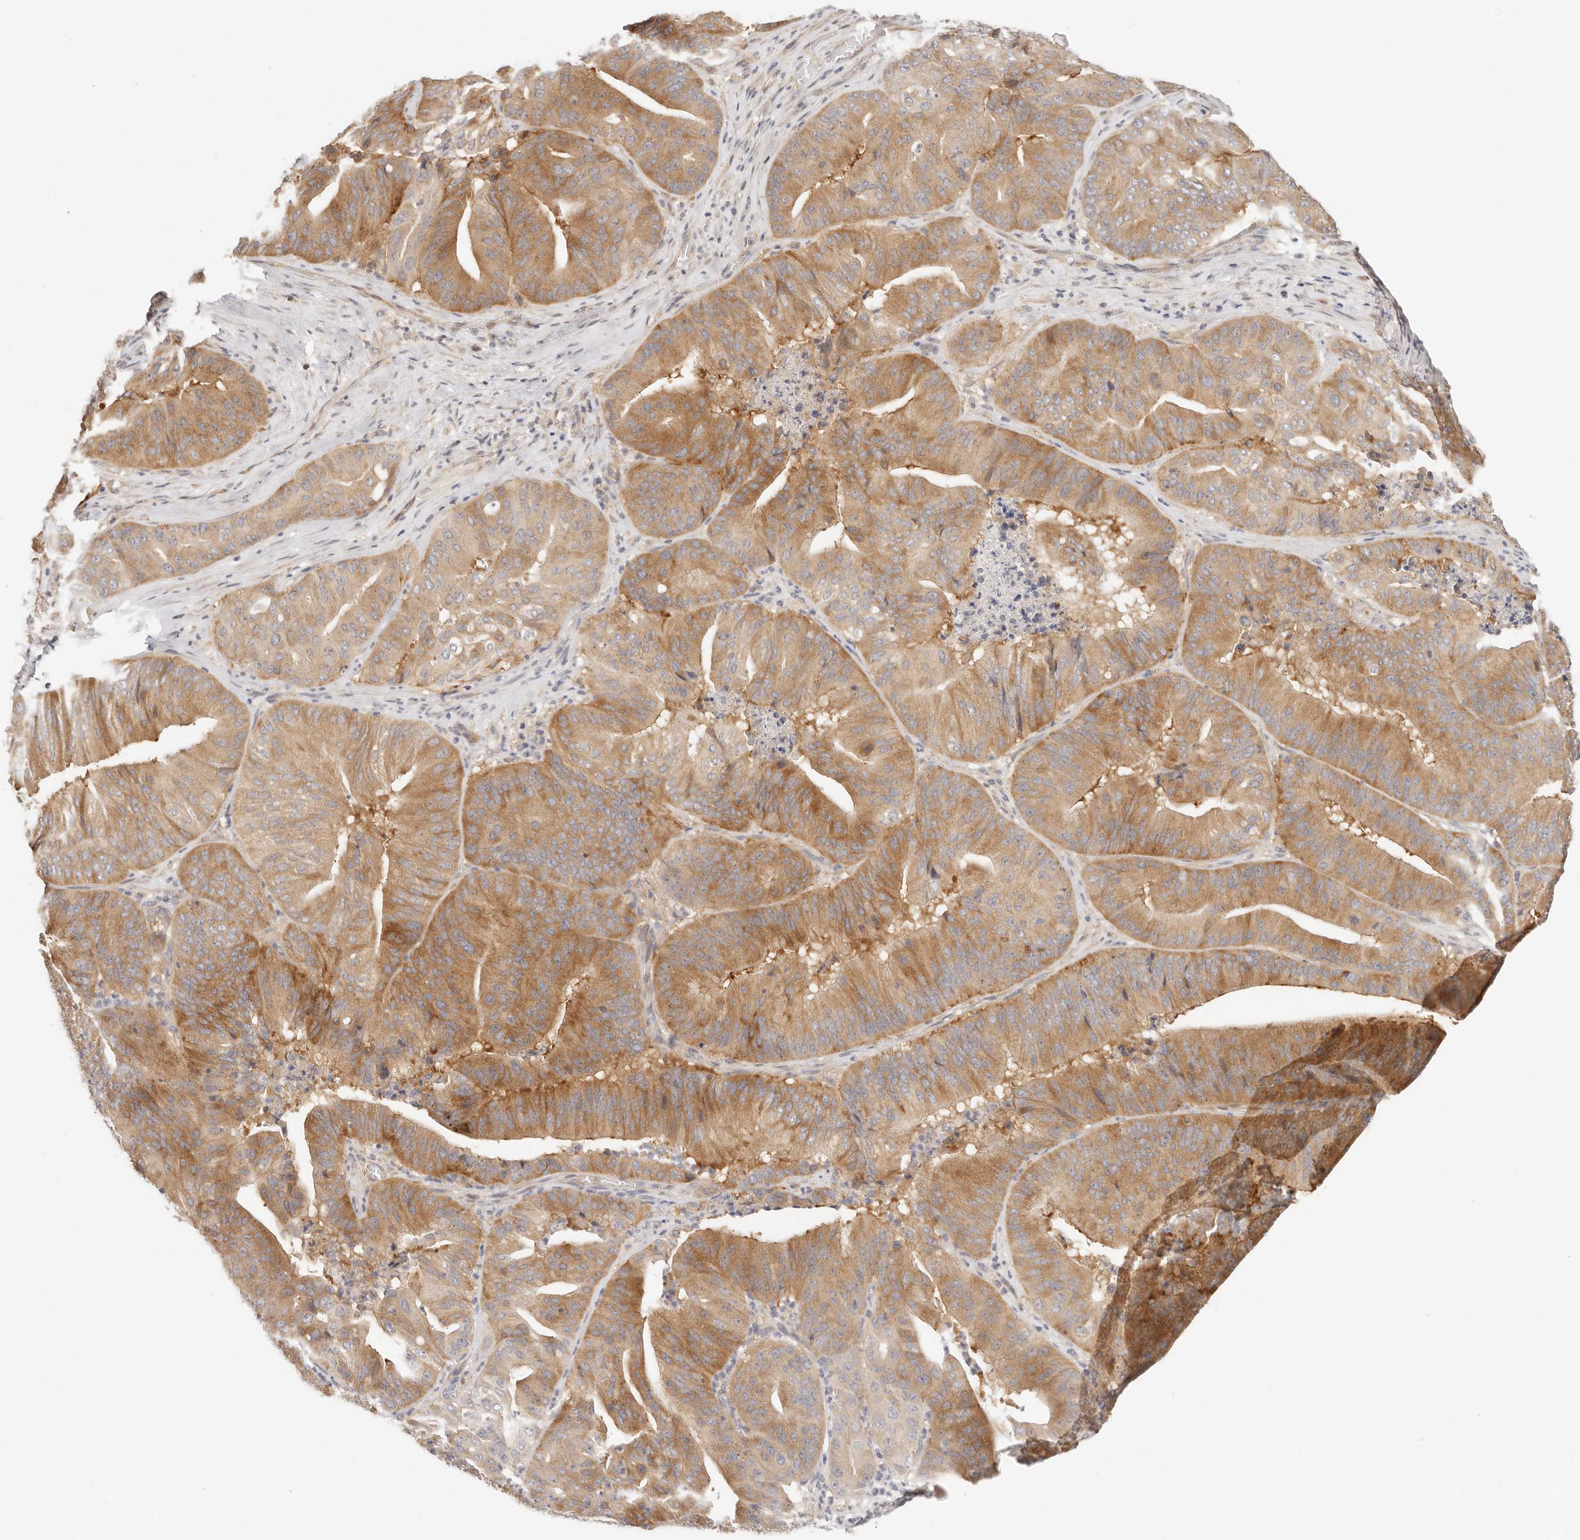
{"staining": {"intensity": "moderate", "quantity": ">75%", "location": "cytoplasmic/membranous"}, "tissue": "pancreatic cancer", "cell_type": "Tumor cells", "image_type": "cancer", "snomed": [{"axis": "morphology", "description": "Adenocarcinoma, NOS"}, {"axis": "topography", "description": "Pancreas"}], "caption": "Pancreatic adenocarcinoma stained for a protein reveals moderate cytoplasmic/membranous positivity in tumor cells. (Stains: DAB in brown, nuclei in blue, Microscopy: brightfield microscopy at high magnification).", "gene": "DTNBP1", "patient": {"sex": "female", "age": 77}}